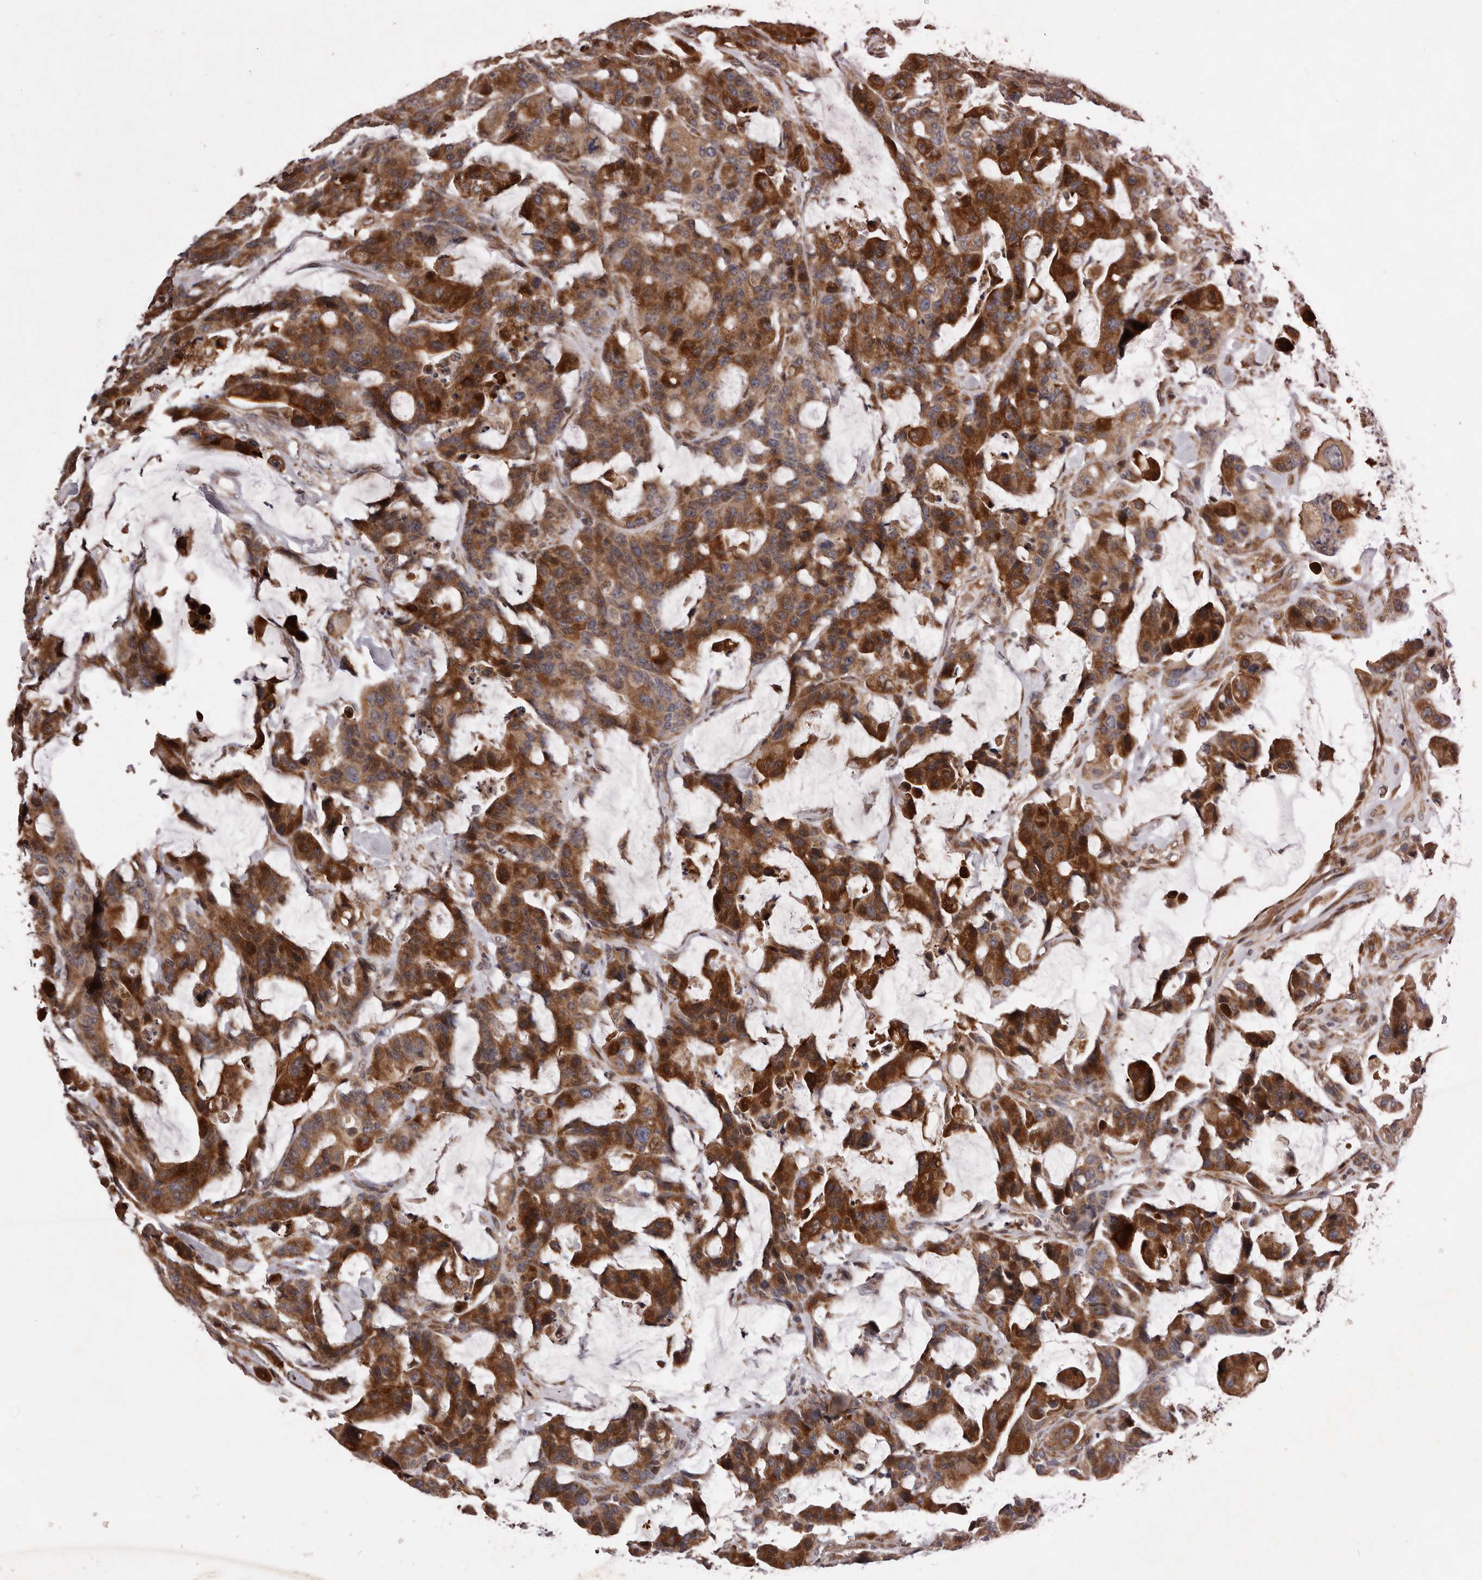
{"staining": {"intensity": "strong", "quantity": ">75%", "location": "cytoplasmic/membranous"}, "tissue": "colorectal cancer", "cell_type": "Tumor cells", "image_type": "cancer", "snomed": [{"axis": "morphology", "description": "Adenocarcinoma, NOS"}, {"axis": "topography", "description": "Colon"}], "caption": "High-power microscopy captured an immunohistochemistry histopathology image of colorectal adenocarcinoma, revealing strong cytoplasmic/membranous staining in approximately >75% of tumor cells.", "gene": "GADD45B", "patient": {"sex": "male", "age": 76}}